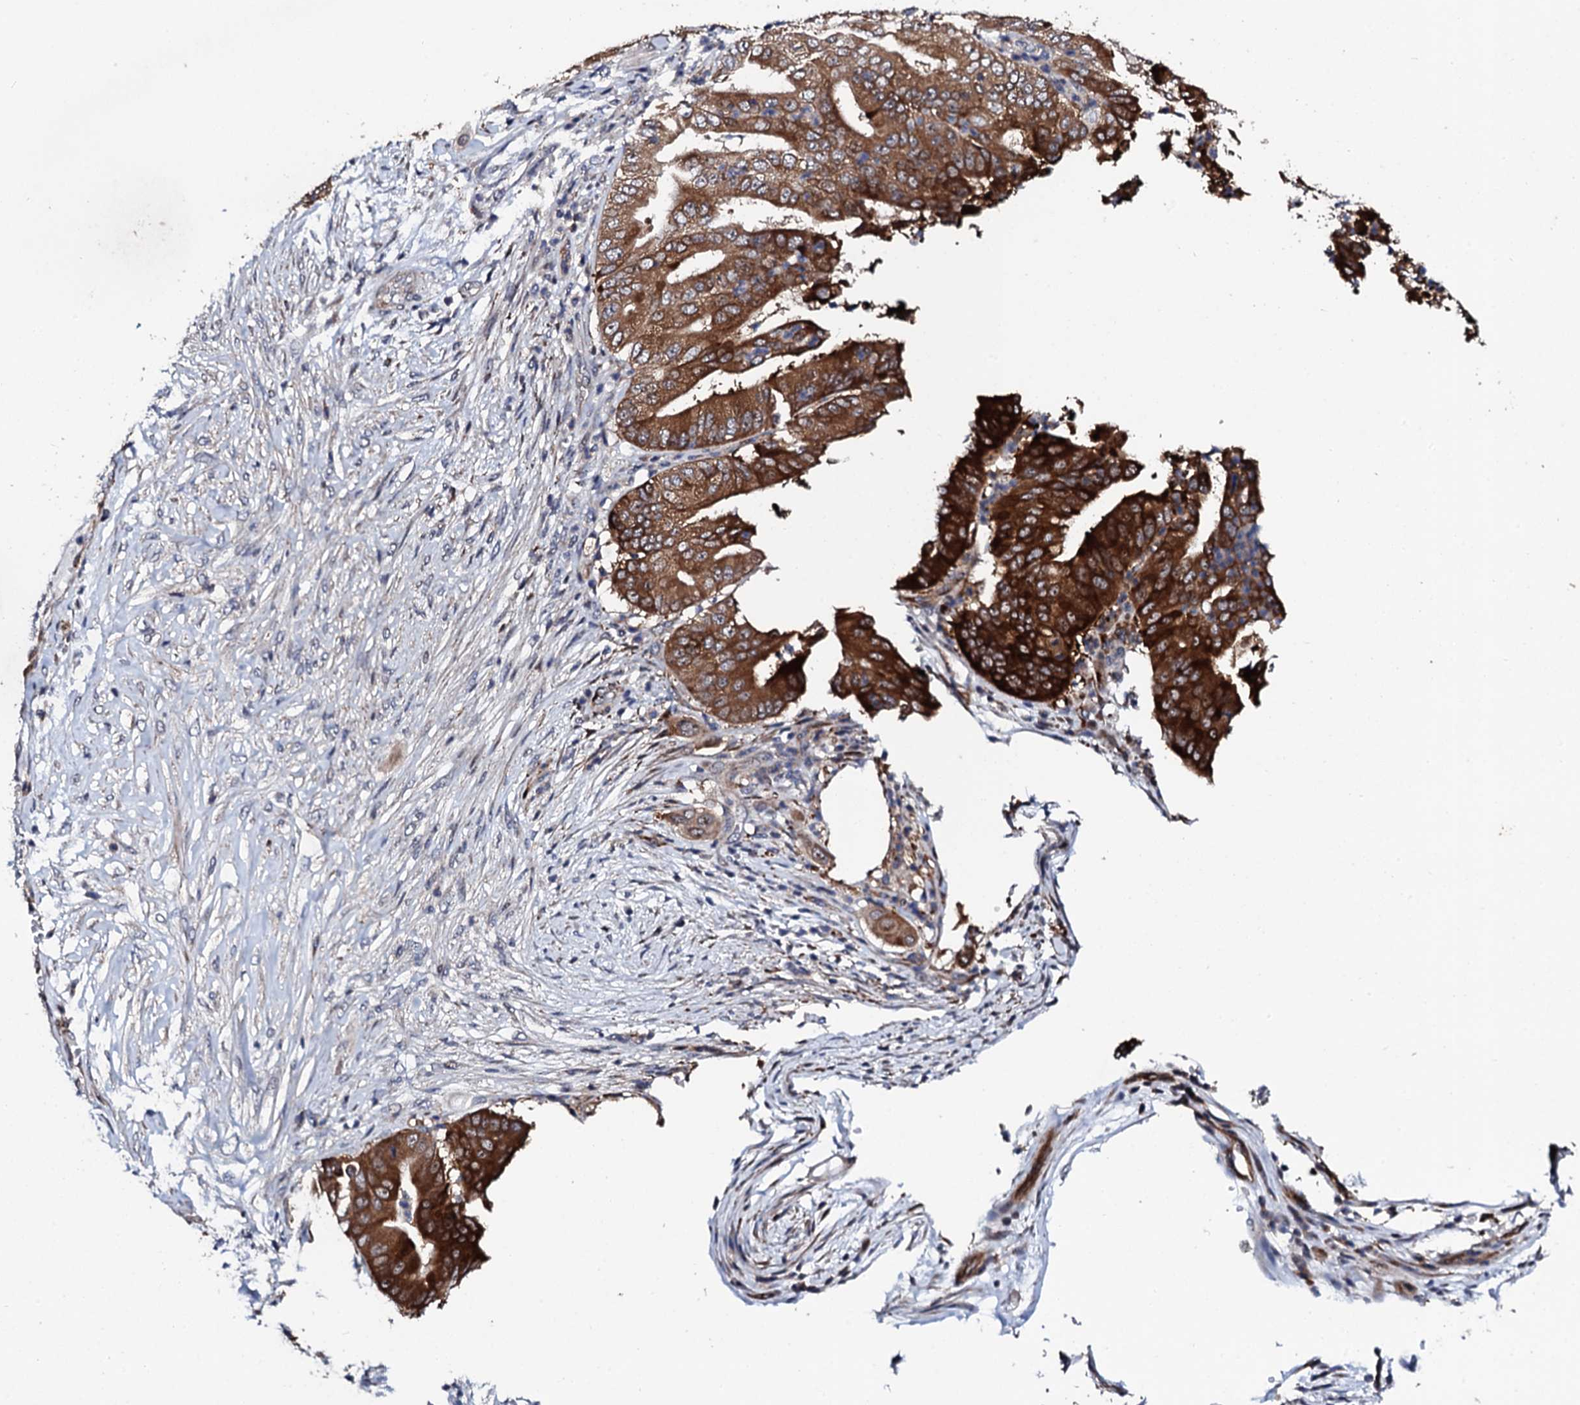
{"staining": {"intensity": "strong", "quantity": ">75%", "location": "cytoplasmic/membranous"}, "tissue": "pancreatic cancer", "cell_type": "Tumor cells", "image_type": "cancer", "snomed": [{"axis": "morphology", "description": "Adenocarcinoma, NOS"}, {"axis": "topography", "description": "Pancreas"}], "caption": "Human adenocarcinoma (pancreatic) stained for a protein (brown) displays strong cytoplasmic/membranous positive staining in approximately >75% of tumor cells.", "gene": "GTPBP4", "patient": {"sex": "female", "age": 77}}